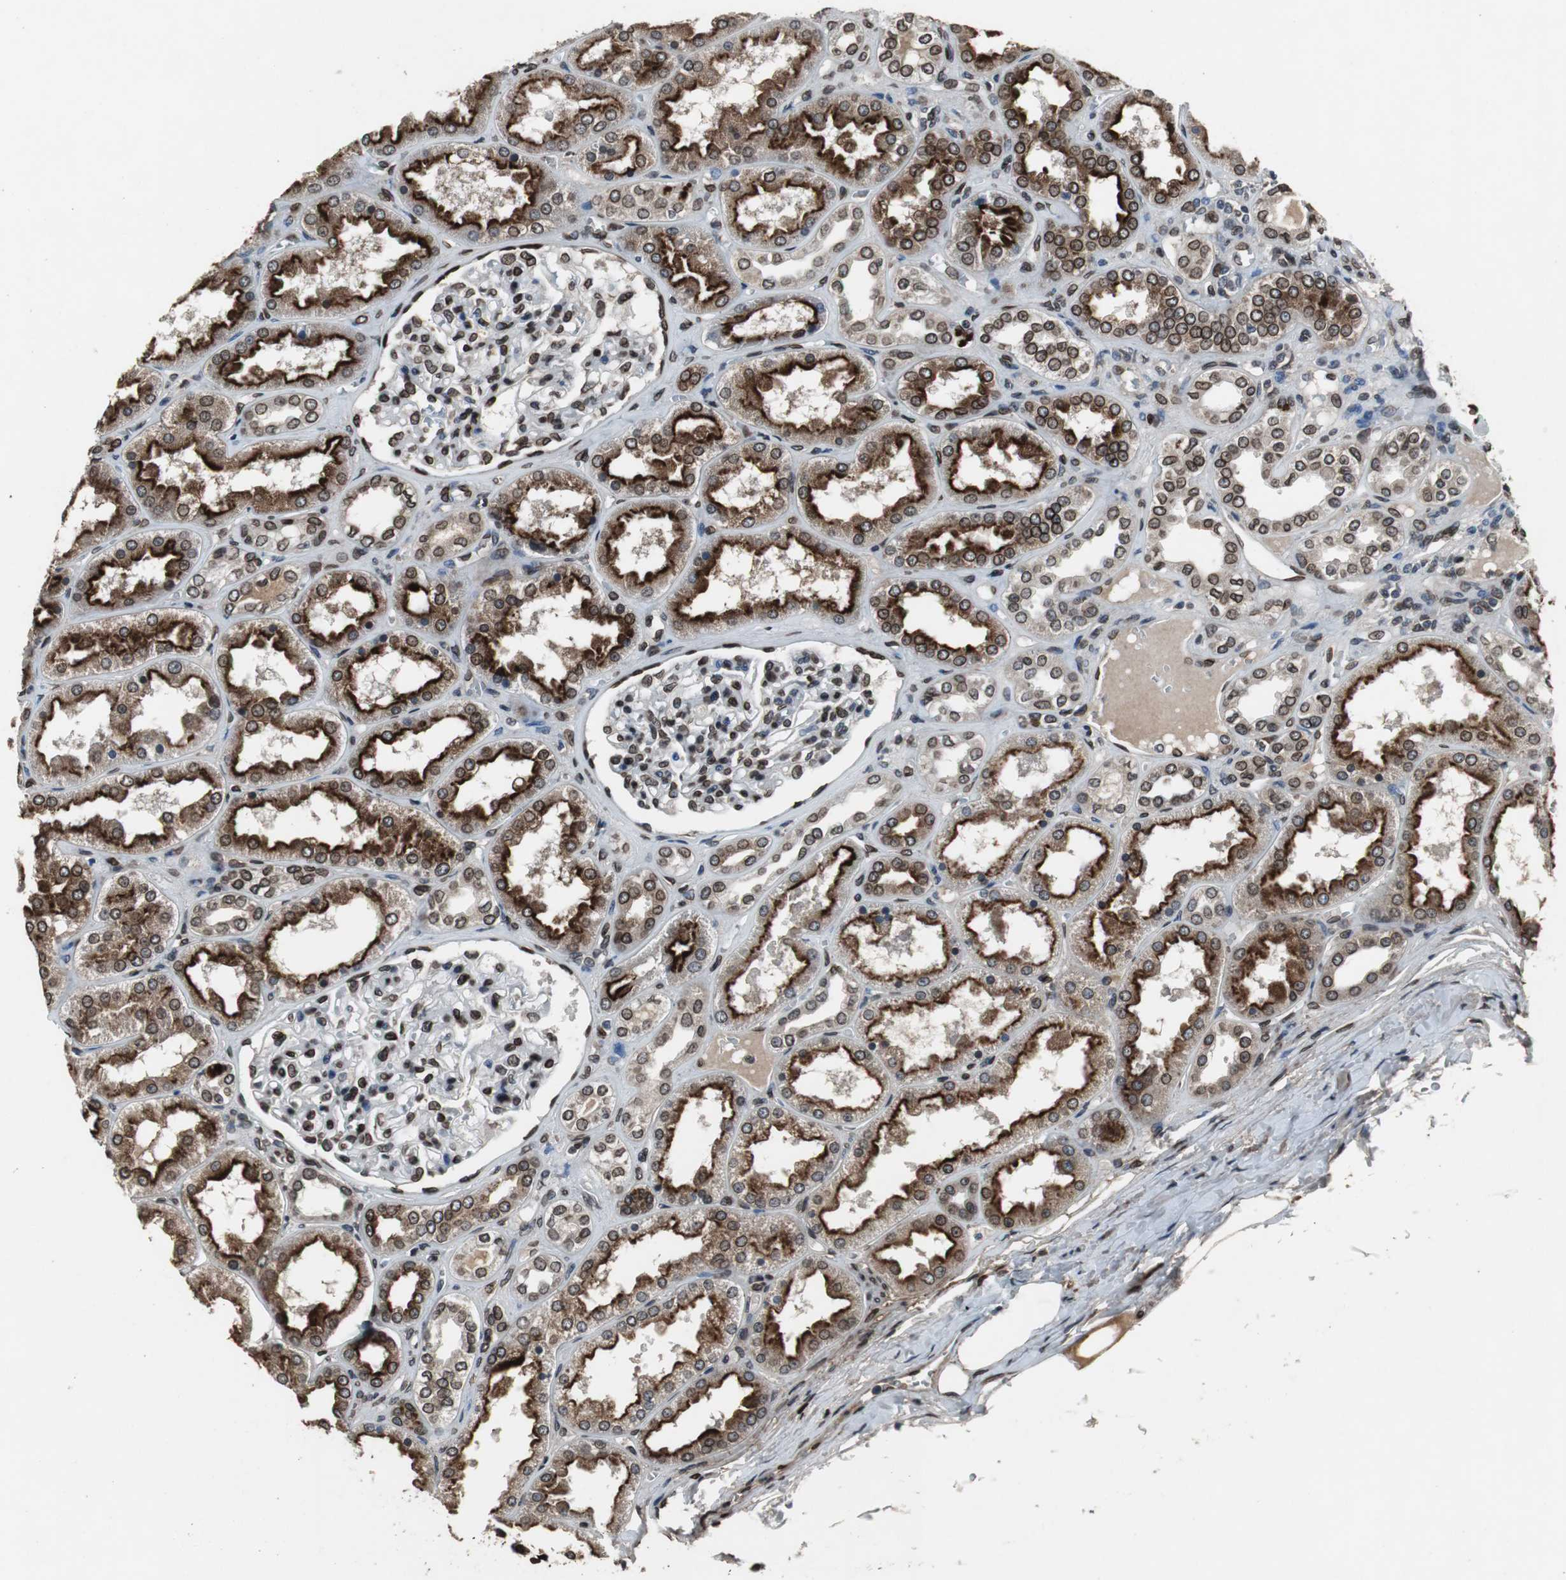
{"staining": {"intensity": "strong", "quantity": ">75%", "location": "cytoplasmic/membranous,nuclear"}, "tissue": "kidney", "cell_type": "Cells in glomeruli", "image_type": "normal", "snomed": [{"axis": "morphology", "description": "Normal tissue, NOS"}, {"axis": "topography", "description": "Kidney"}], "caption": "This photomicrograph reveals immunohistochemistry staining of unremarkable kidney, with high strong cytoplasmic/membranous,nuclear expression in approximately >75% of cells in glomeruli.", "gene": "LMNA", "patient": {"sex": "female", "age": 56}}